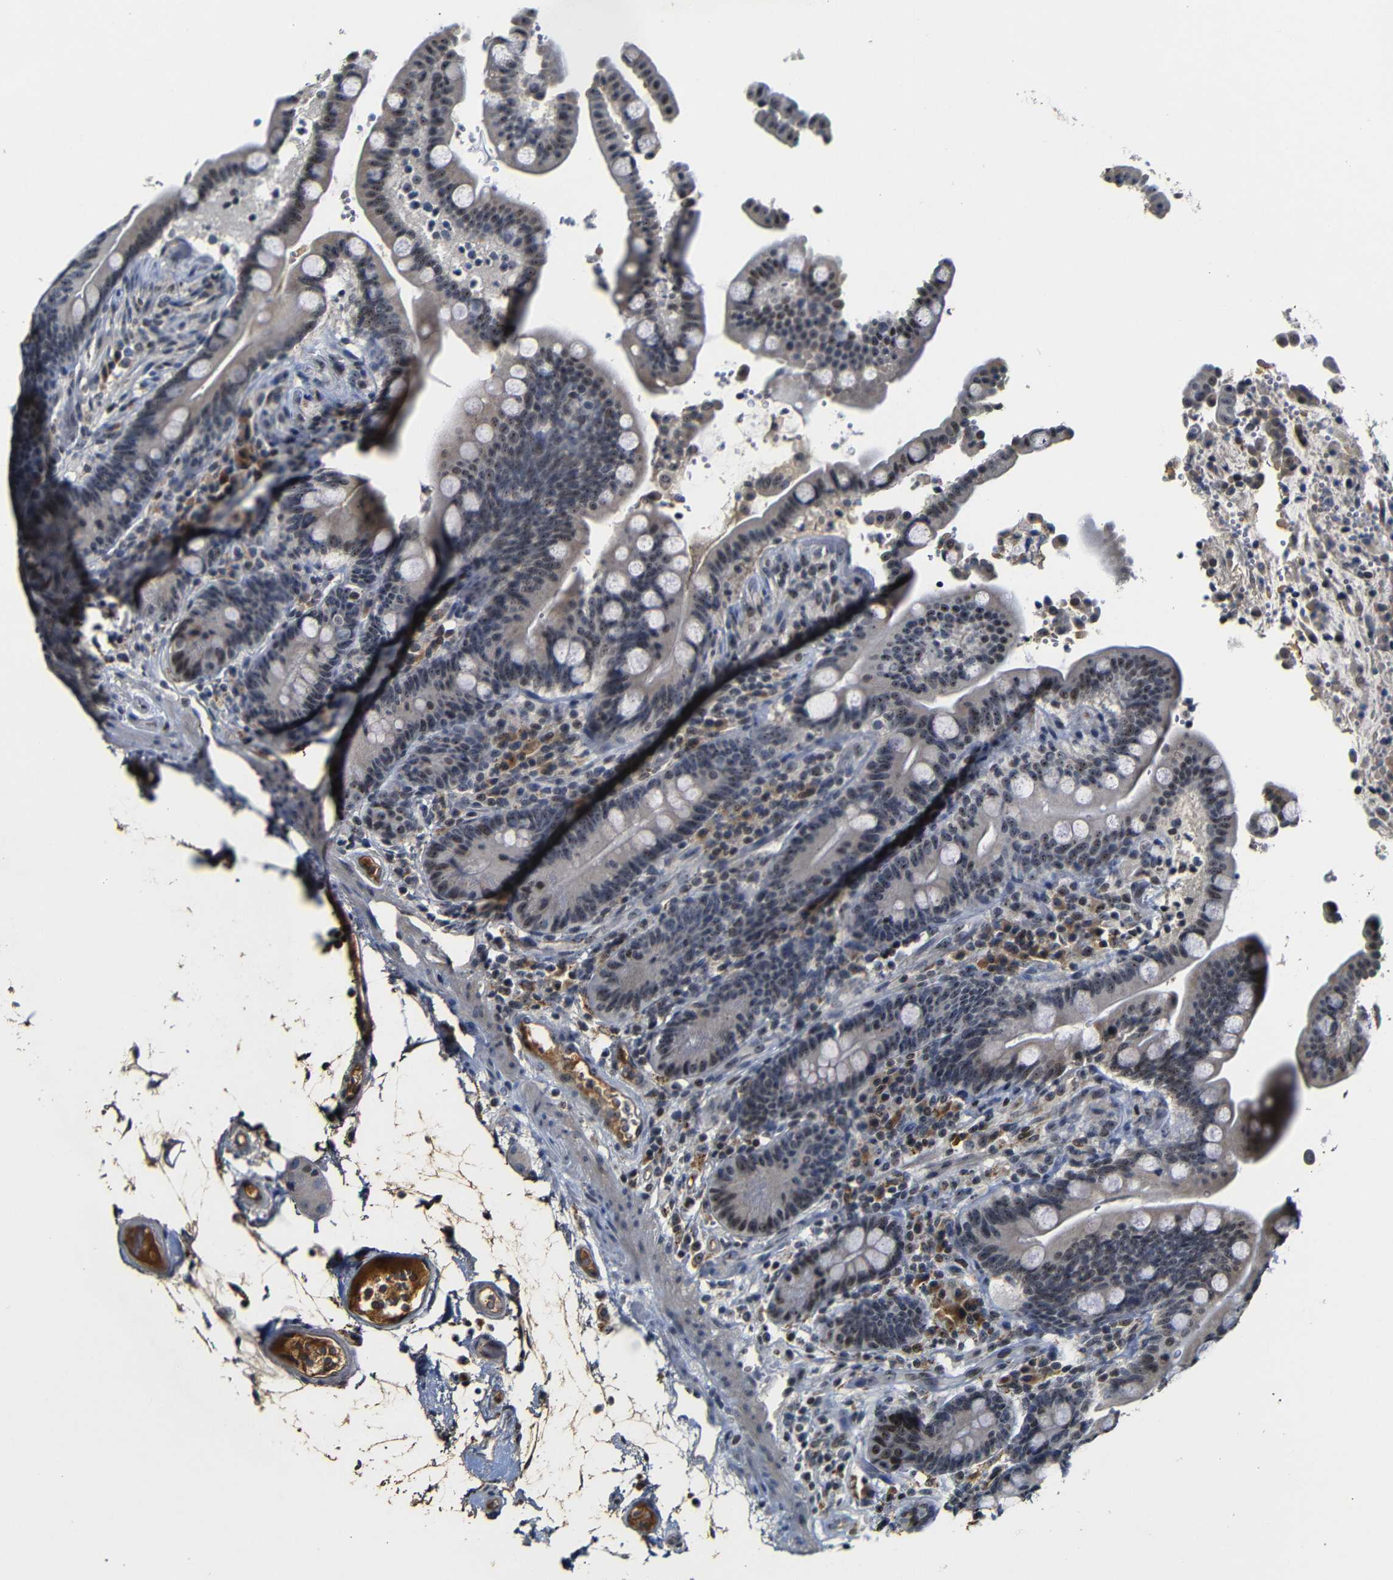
{"staining": {"intensity": "weak", "quantity": ">75%", "location": "cytoplasmic/membranous"}, "tissue": "colon", "cell_type": "Endothelial cells", "image_type": "normal", "snomed": [{"axis": "morphology", "description": "Normal tissue, NOS"}, {"axis": "topography", "description": "Colon"}], "caption": "Protein staining by immunohistochemistry (IHC) reveals weak cytoplasmic/membranous positivity in approximately >75% of endothelial cells in benign colon.", "gene": "MYC", "patient": {"sex": "male", "age": 73}}